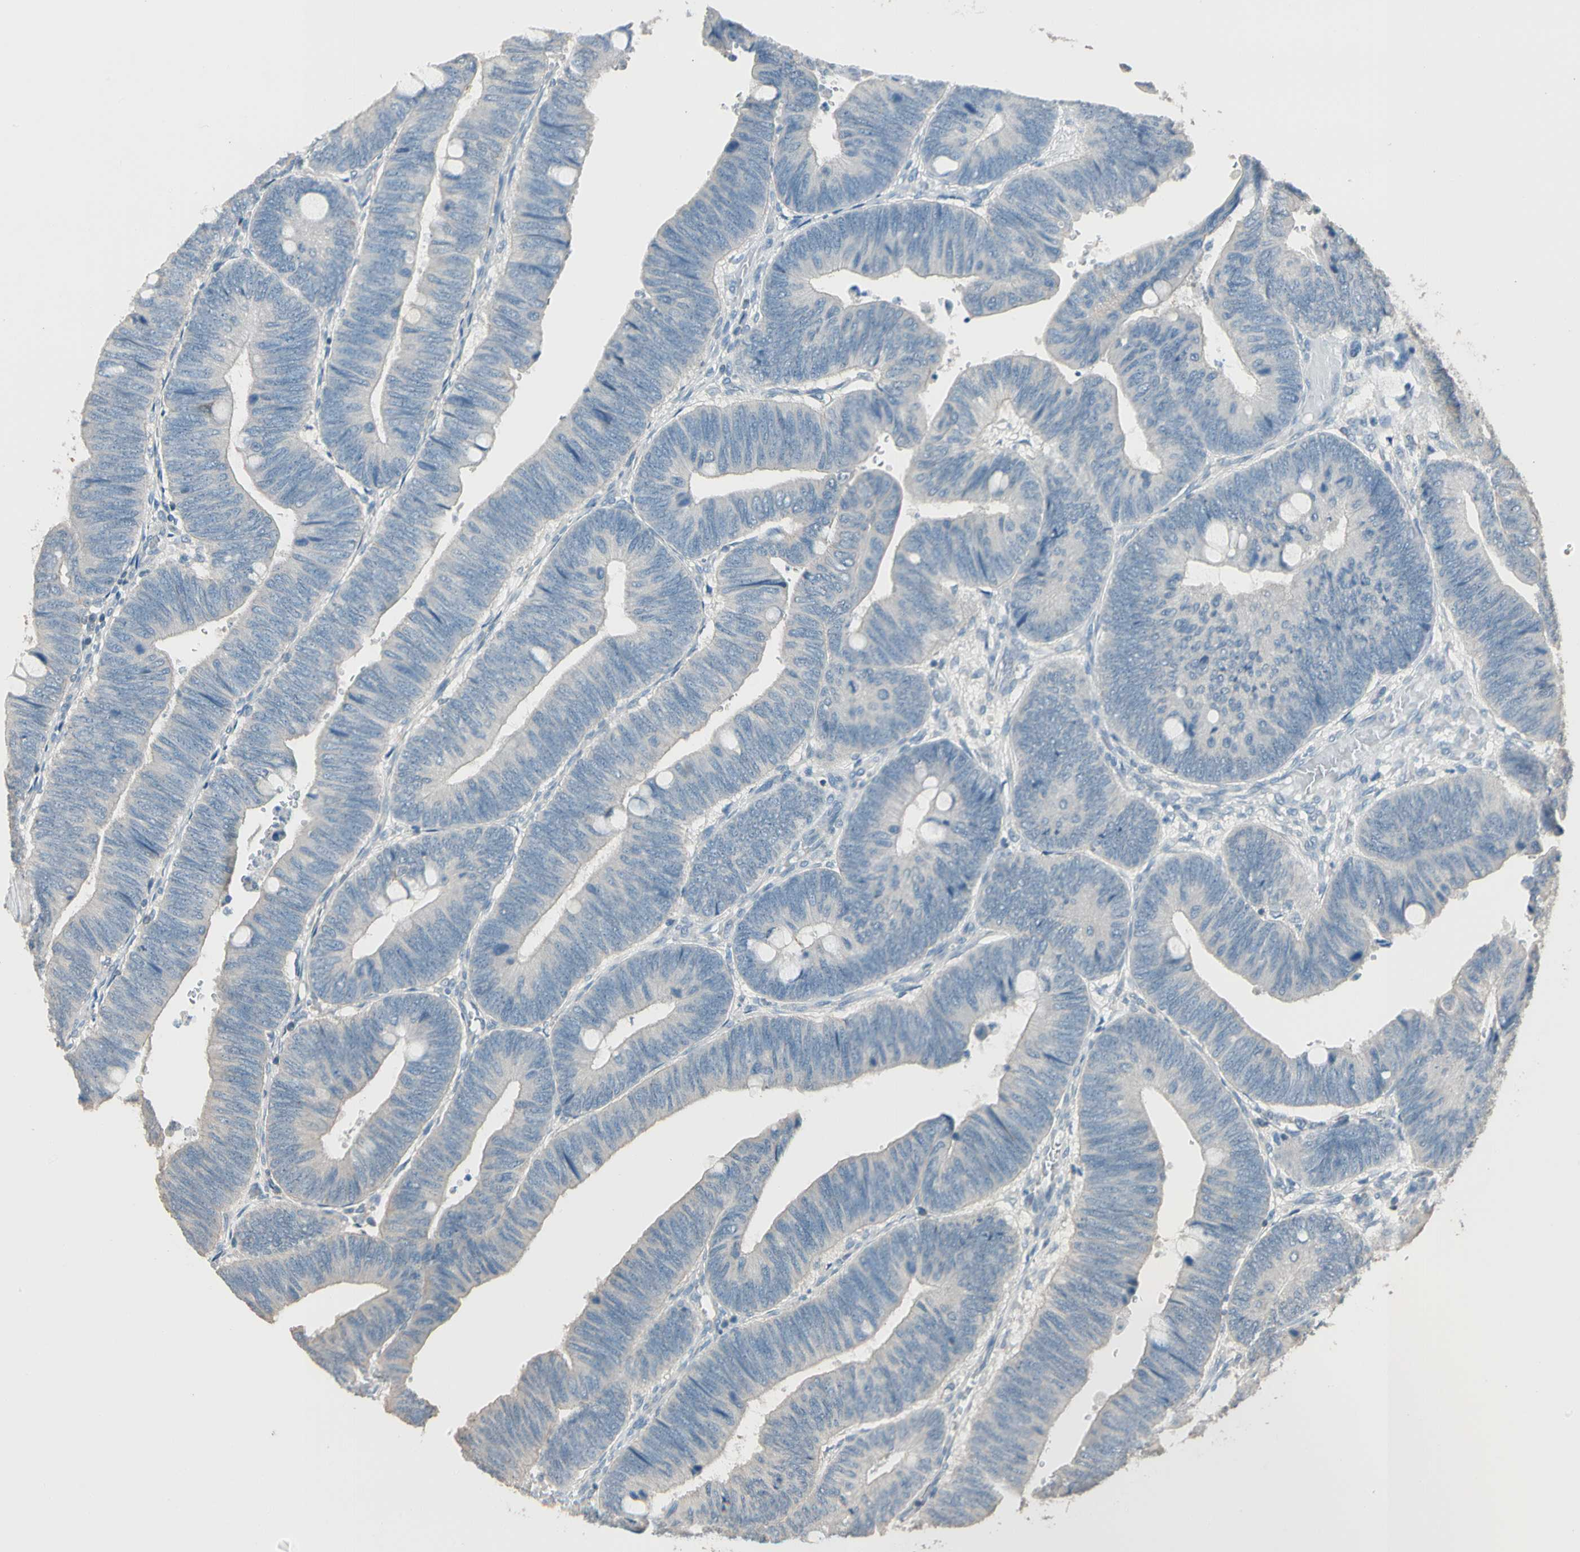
{"staining": {"intensity": "weak", "quantity": "<25%", "location": "cytoplasmic/membranous"}, "tissue": "colorectal cancer", "cell_type": "Tumor cells", "image_type": "cancer", "snomed": [{"axis": "morphology", "description": "Normal tissue, NOS"}, {"axis": "morphology", "description": "Adenocarcinoma, NOS"}, {"axis": "topography", "description": "Rectum"}, {"axis": "topography", "description": "Peripheral nerve tissue"}], "caption": "DAB immunohistochemical staining of human adenocarcinoma (colorectal) displays no significant positivity in tumor cells.", "gene": "MAP3K7", "patient": {"sex": "male", "age": 92}}